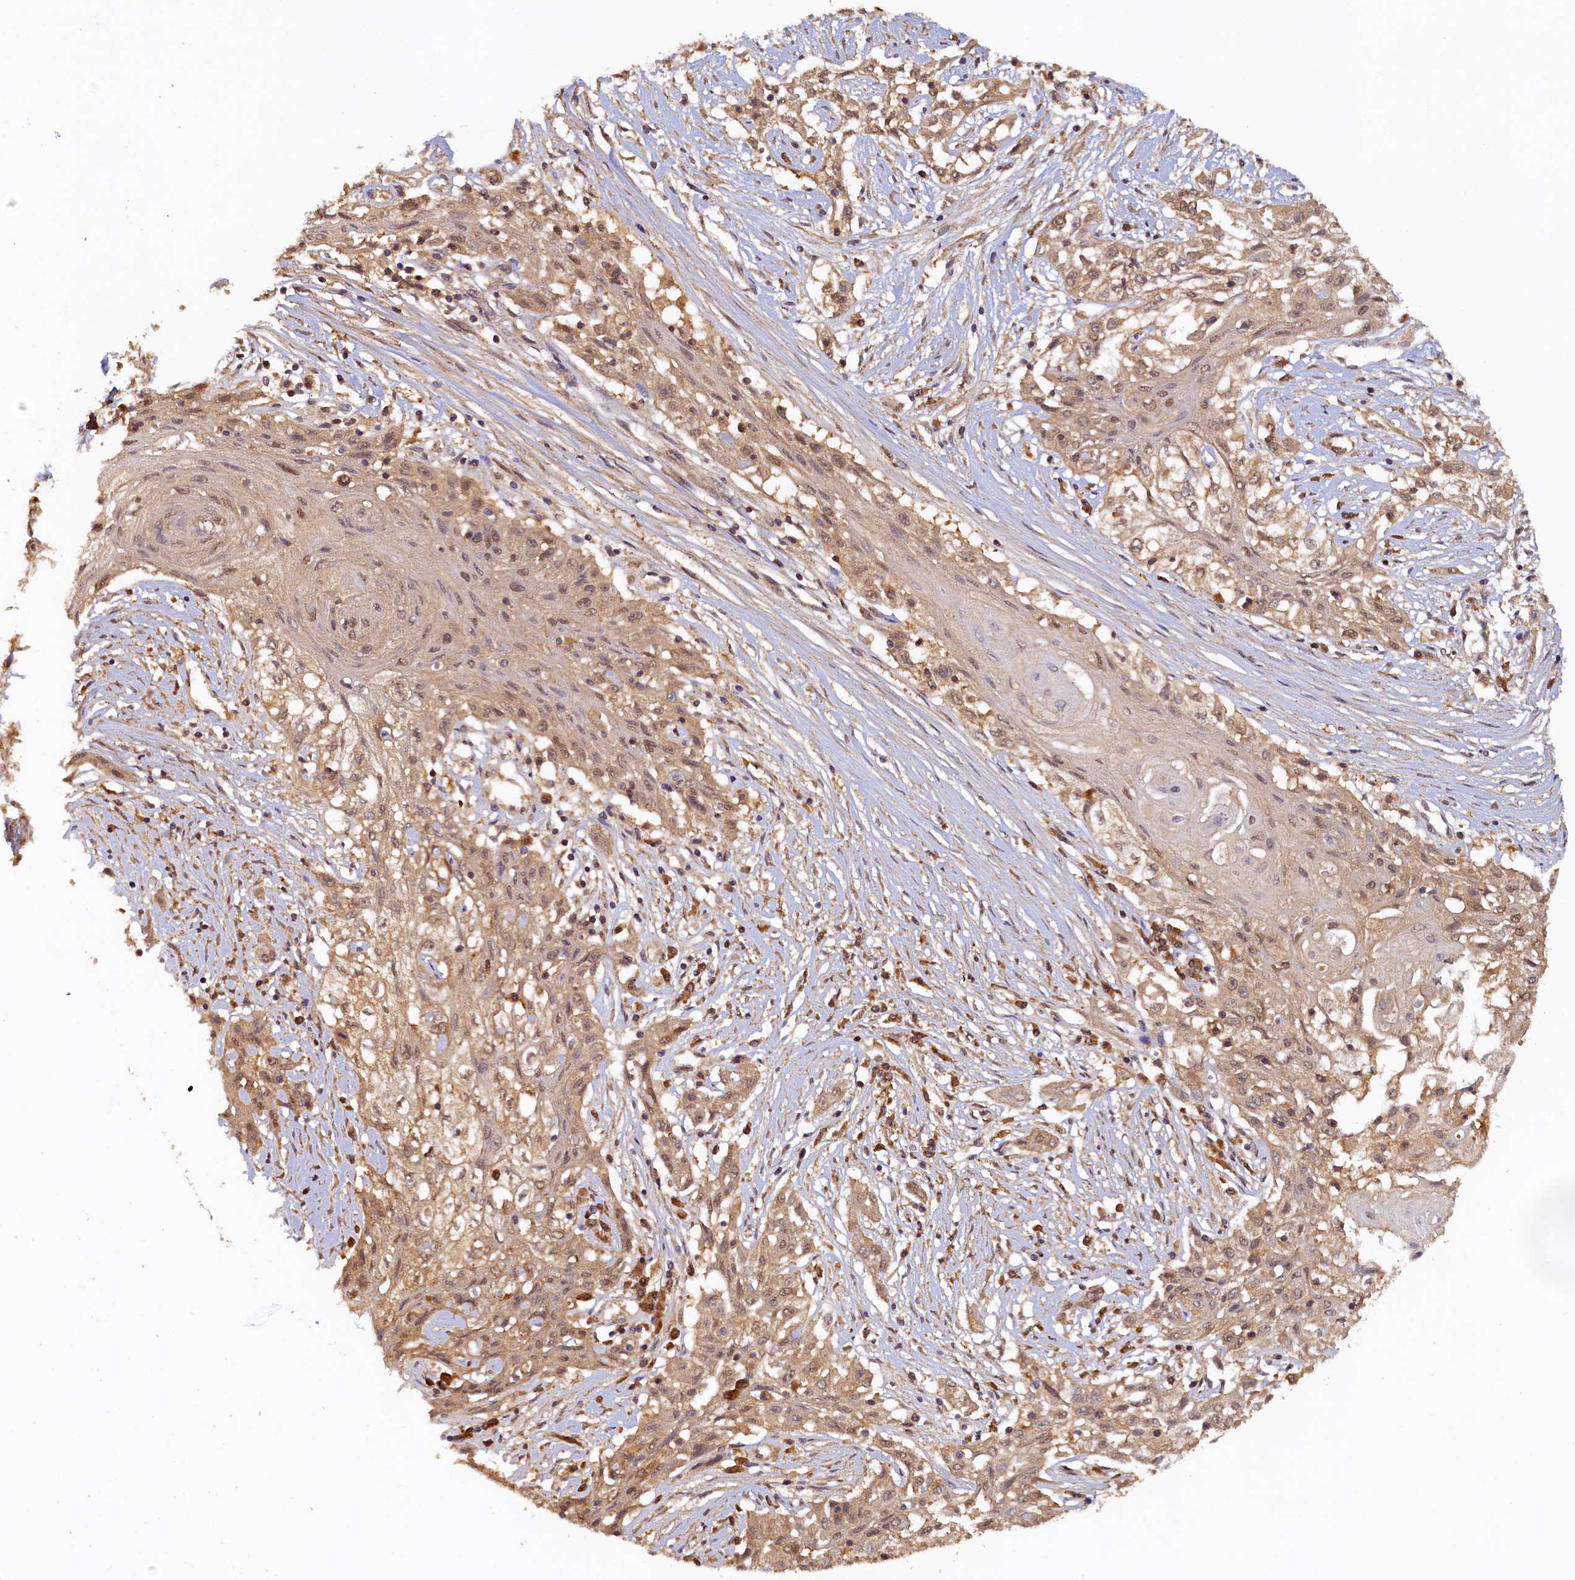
{"staining": {"intensity": "moderate", "quantity": ">75%", "location": "cytoplasmic/membranous,nuclear"}, "tissue": "skin cancer", "cell_type": "Tumor cells", "image_type": "cancer", "snomed": [{"axis": "morphology", "description": "Squamous cell carcinoma, NOS"}, {"axis": "morphology", "description": "Squamous cell carcinoma, metastatic, NOS"}, {"axis": "topography", "description": "Skin"}, {"axis": "topography", "description": "Lymph node"}], "caption": "Skin cancer was stained to show a protein in brown. There is medium levels of moderate cytoplasmic/membranous and nuclear positivity in about >75% of tumor cells.", "gene": "UBL7", "patient": {"sex": "male", "age": 75}}